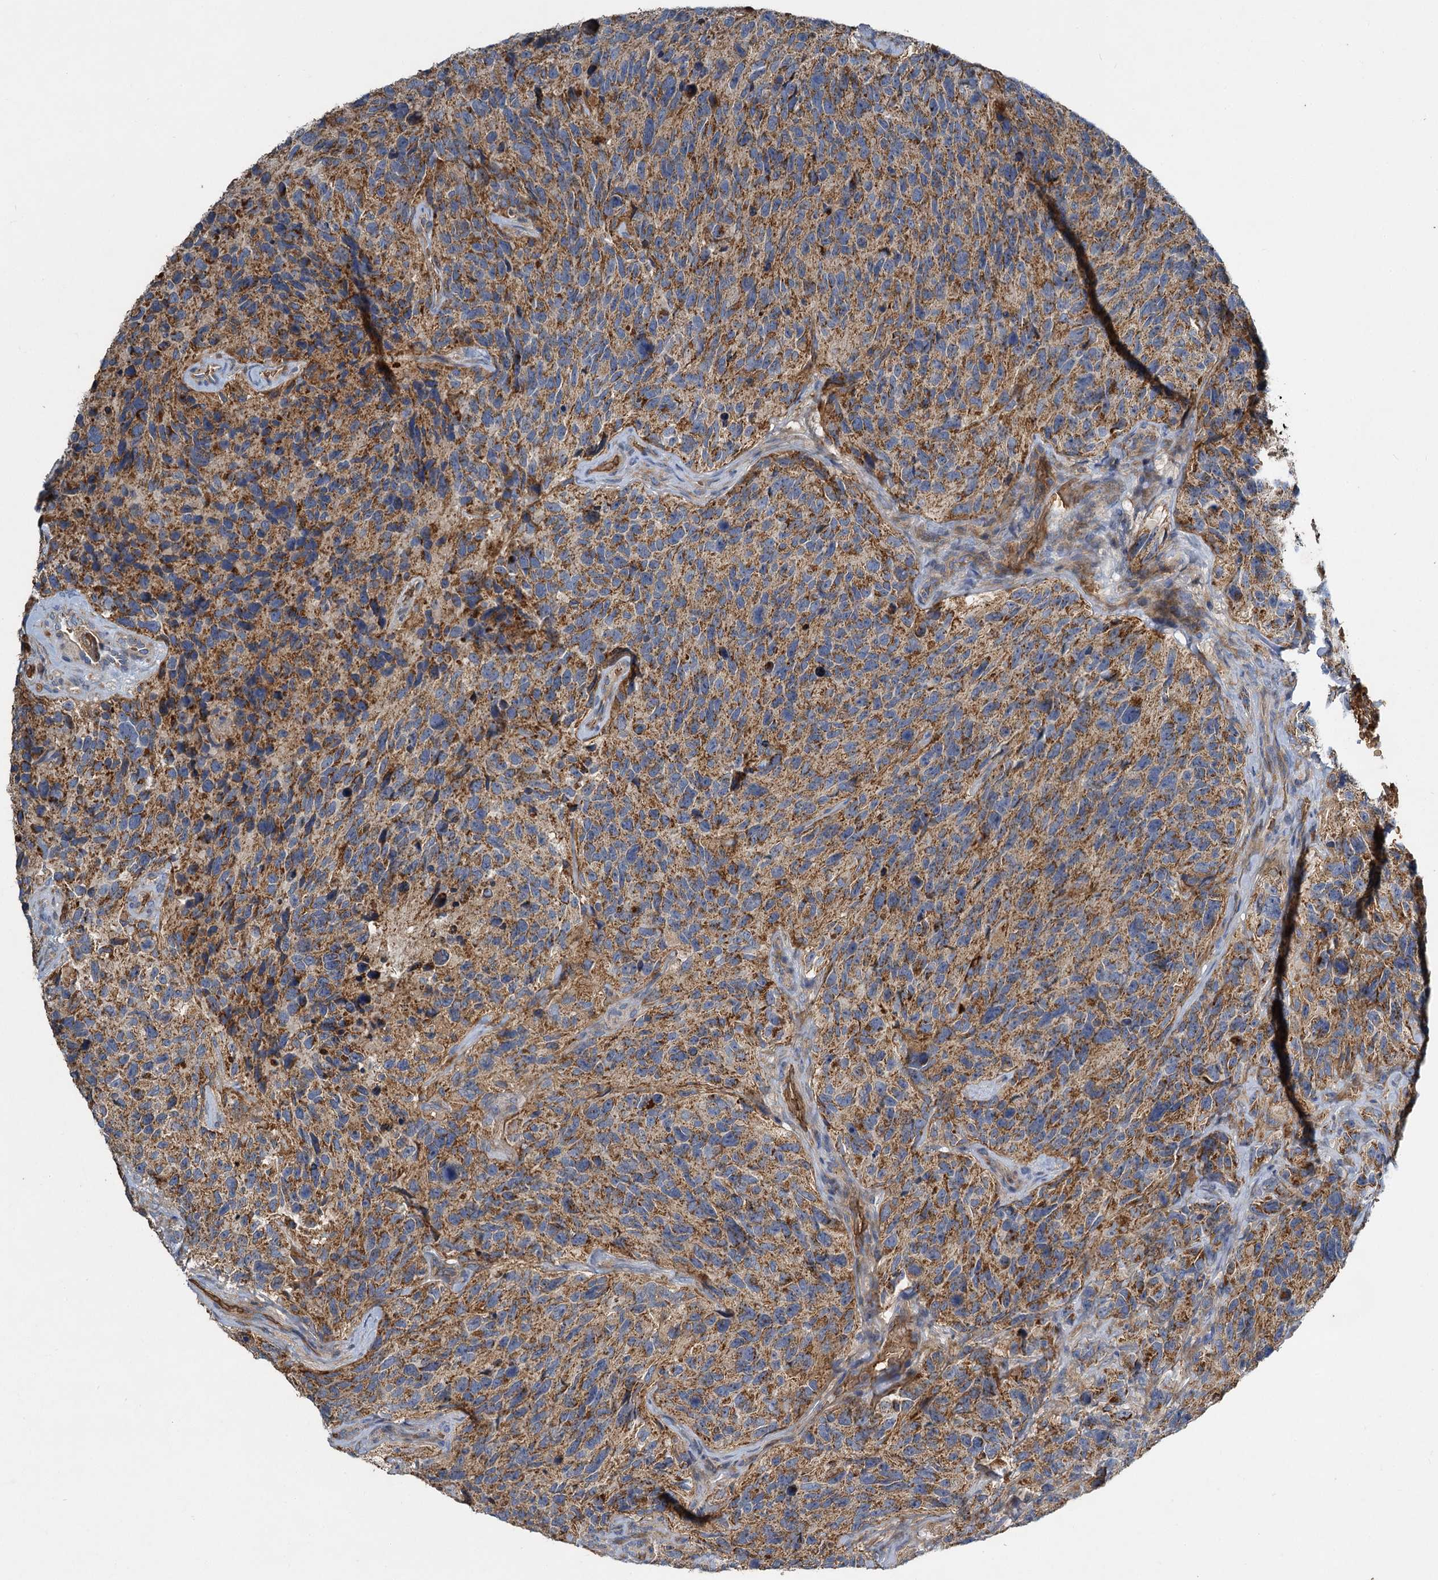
{"staining": {"intensity": "moderate", "quantity": ">75%", "location": "cytoplasmic/membranous"}, "tissue": "glioma", "cell_type": "Tumor cells", "image_type": "cancer", "snomed": [{"axis": "morphology", "description": "Glioma, malignant, High grade"}, {"axis": "topography", "description": "Brain"}], "caption": "An image of human malignant glioma (high-grade) stained for a protein displays moderate cytoplasmic/membranous brown staining in tumor cells.", "gene": "BCS1L", "patient": {"sex": "male", "age": 69}}